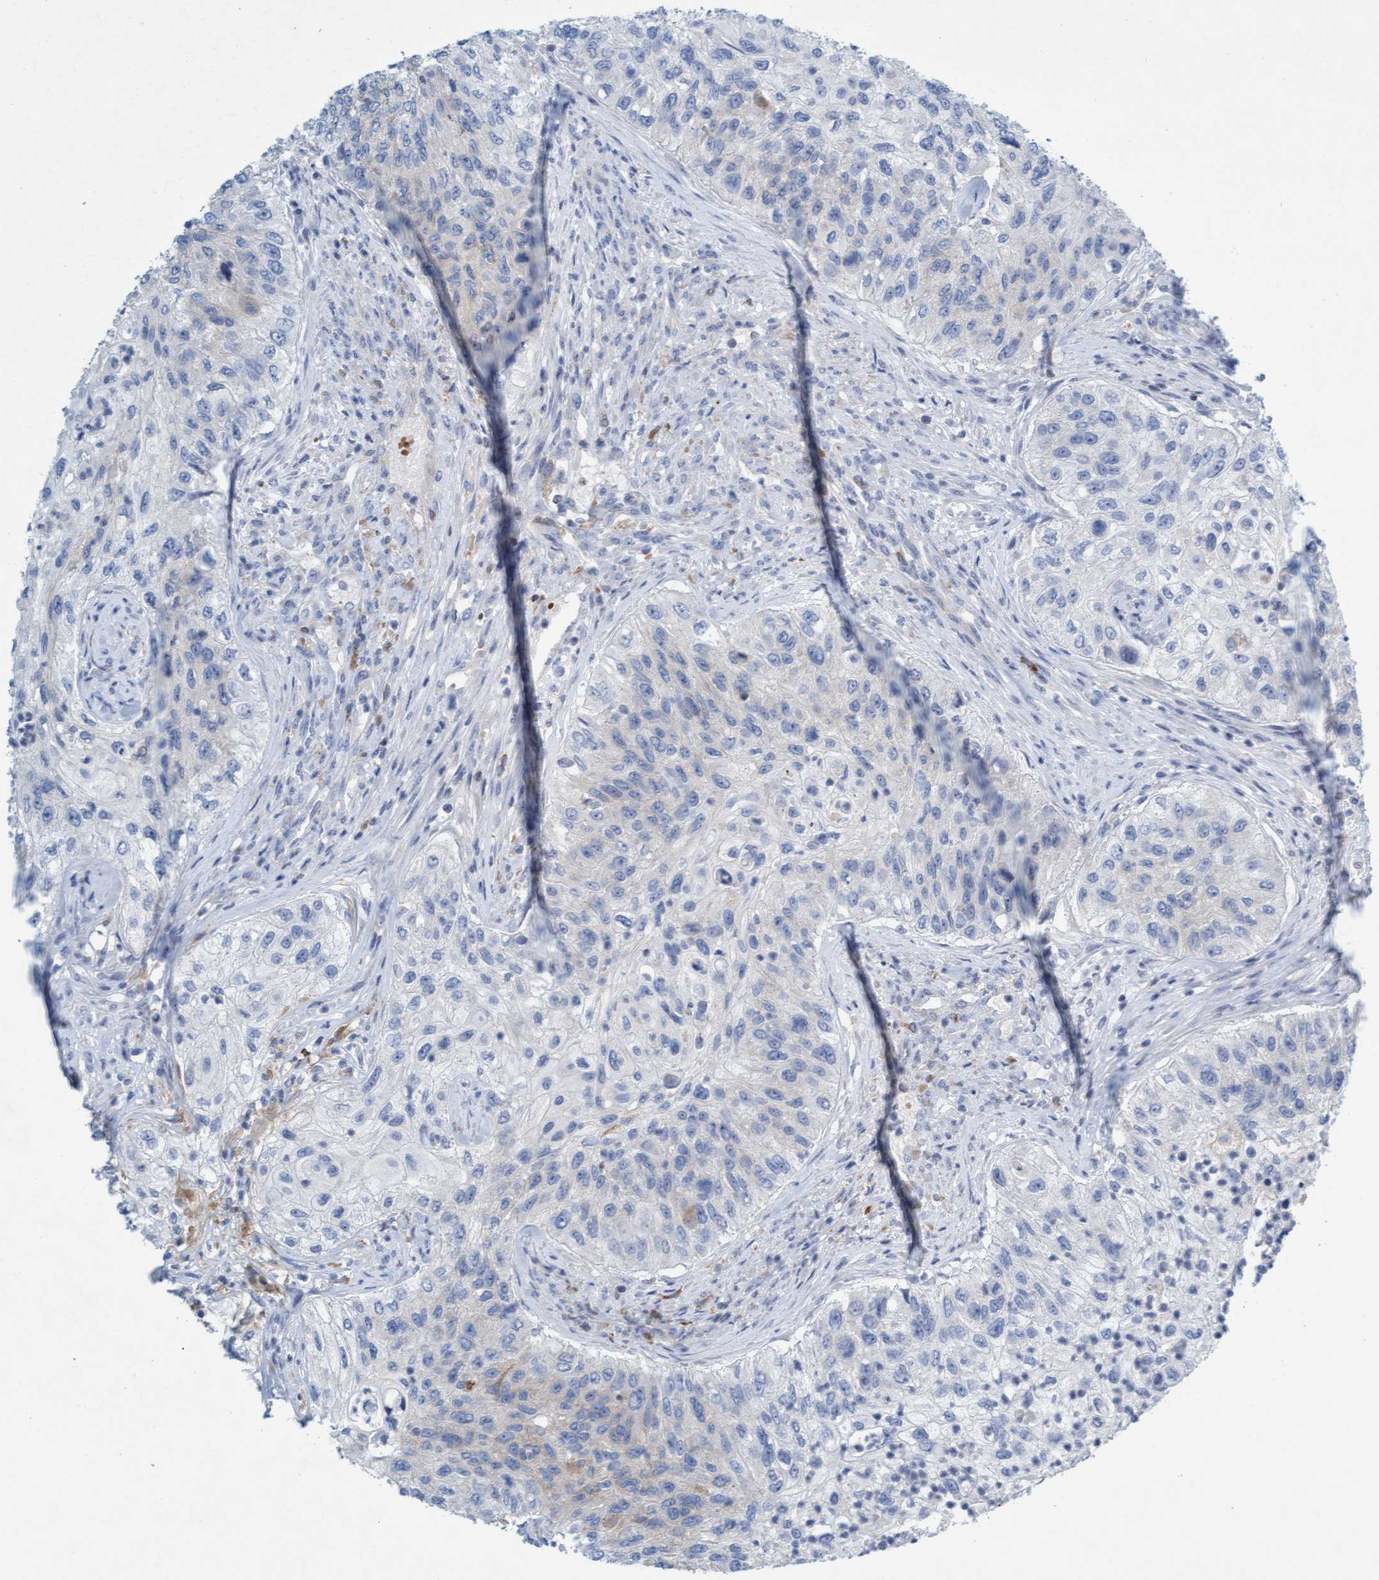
{"staining": {"intensity": "negative", "quantity": "none", "location": "none"}, "tissue": "urothelial cancer", "cell_type": "Tumor cells", "image_type": "cancer", "snomed": [{"axis": "morphology", "description": "Urothelial carcinoma, High grade"}, {"axis": "topography", "description": "Urinary bladder"}], "caption": "Urothelial cancer was stained to show a protein in brown. There is no significant expression in tumor cells.", "gene": "SIGIRR", "patient": {"sex": "female", "age": 60}}